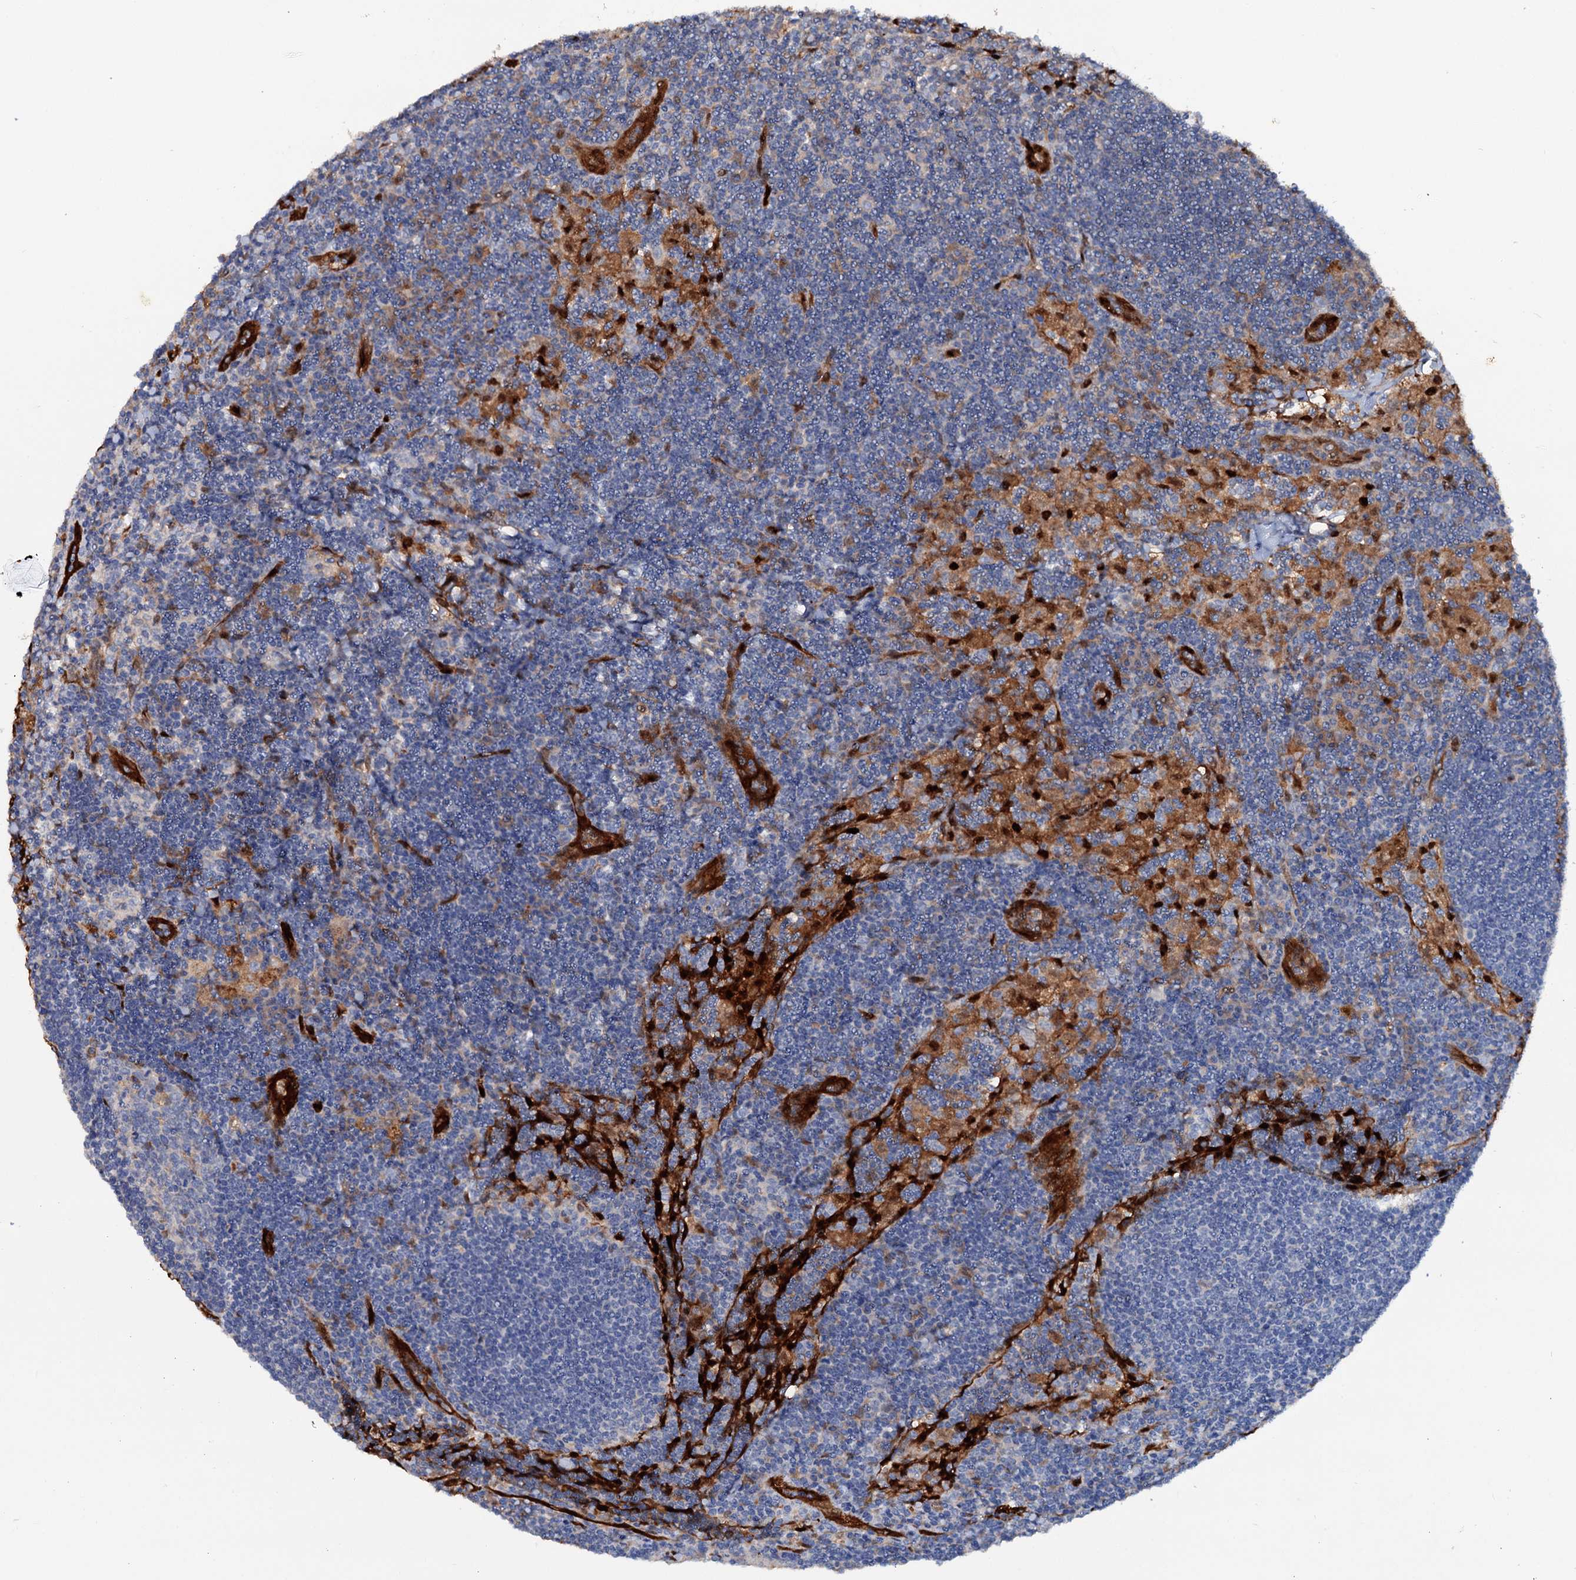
{"staining": {"intensity": "weak", "quantity": "<25%", "location": "cytoplasmic/membranous"}, "tissue": "lymph node", "cell_type": "Germinal center cells", "image_type": "normal", "snomed": [{"axis": "morphology", "description": "Normal tissue, NOS"}, {"axis": "topography", "description": "Lymph node"}], "caption": "Normal lymph node was stained to show a protein in brown. There is no significant positivity in germinal center cells. (DAB (3,3'-diaminobenzidine) IHC, high magnification).", "gene": "IL17RD", "patient": {"sex": "male", "age": 24}}